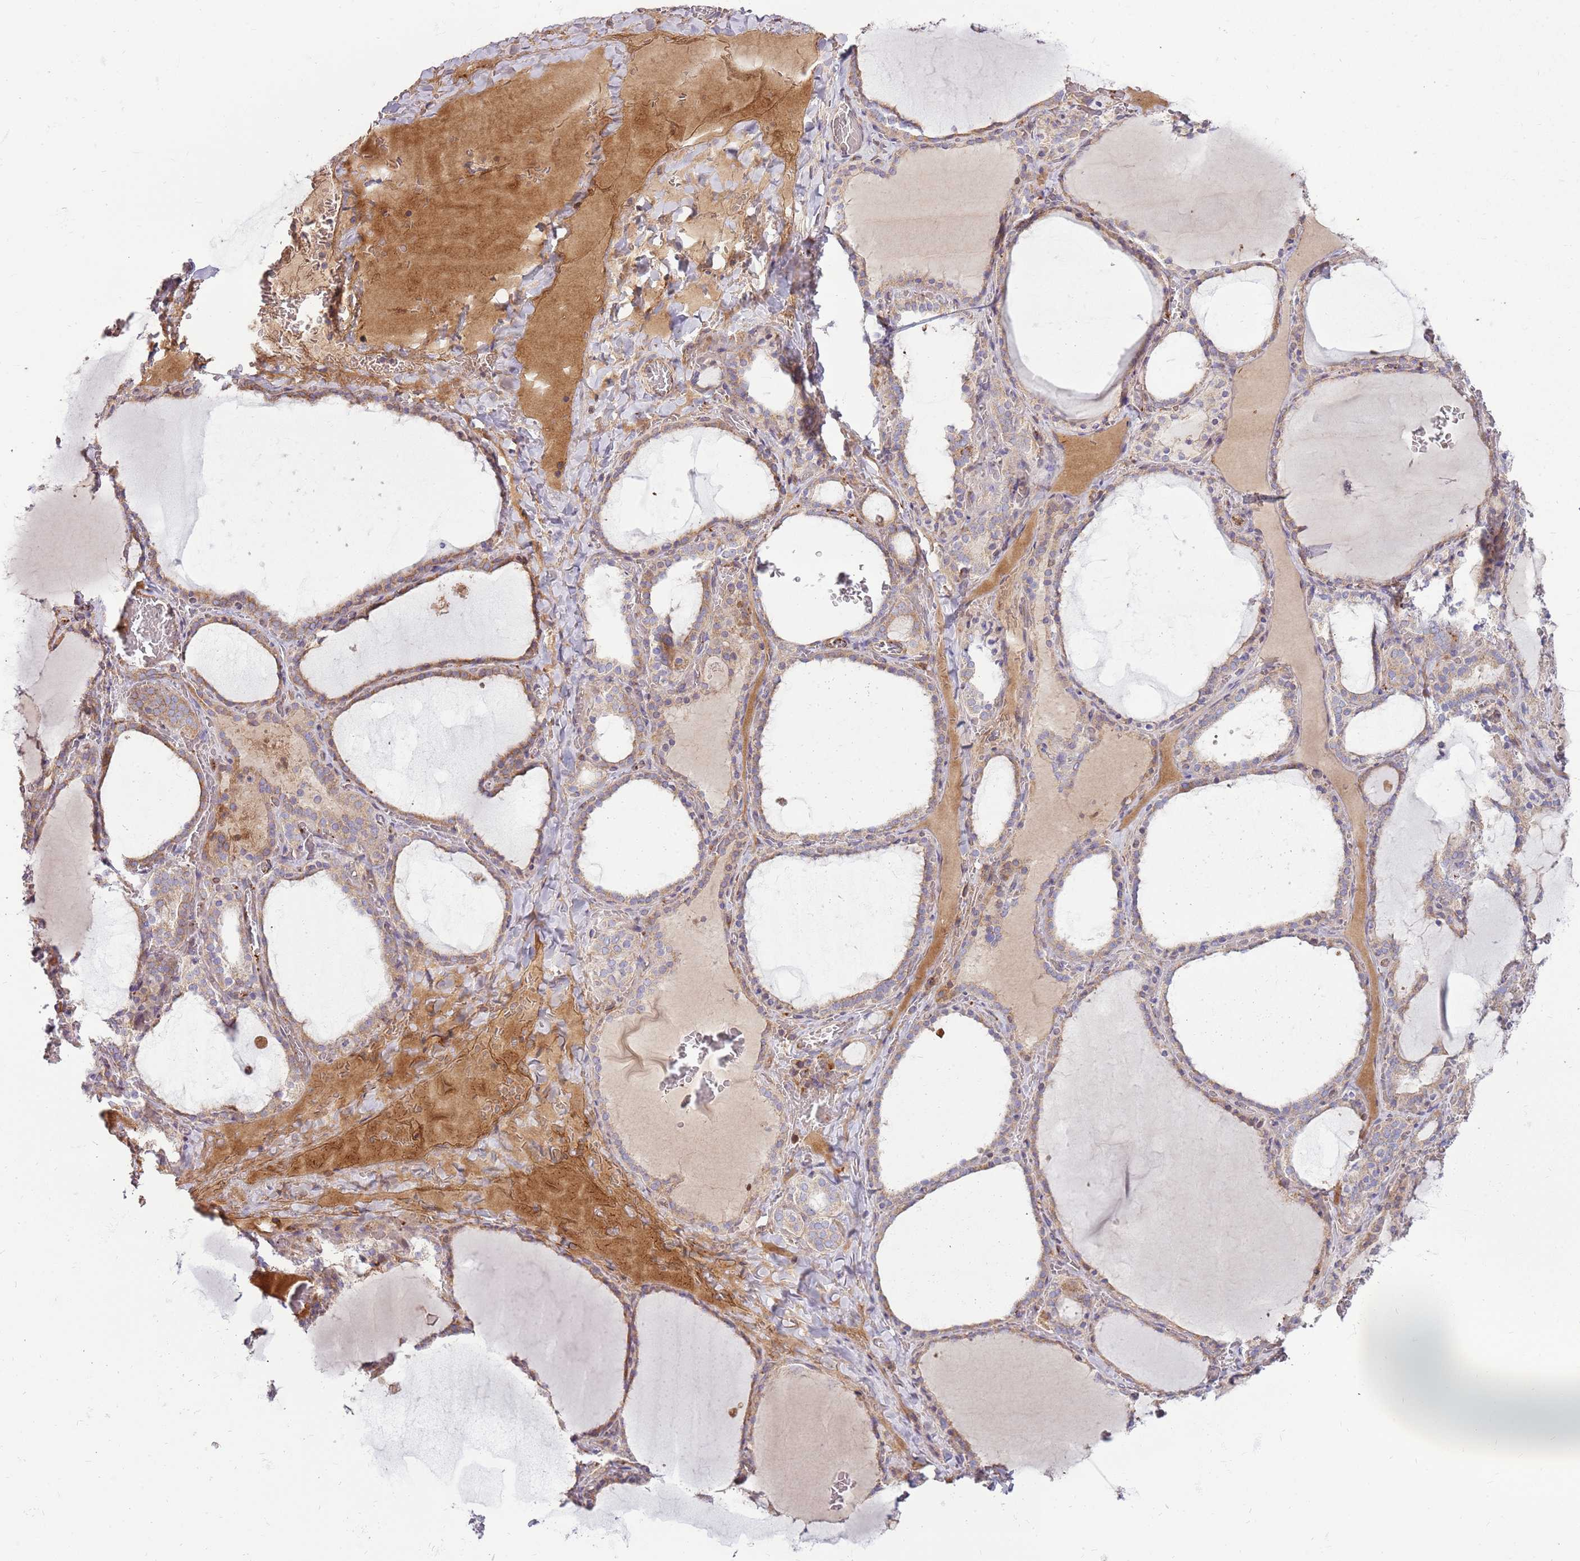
{"staining": {"intensity": "moderate", "quantity": ">75%", "location": "cytoplasmic/membranous"}, "tissue": "thyroid gland", "cell_type": "Glandular cells", "image_type": "normal", "snomed": [{"axis": "morphology", "description": "Normal tissue, NOS"}, {"axis": "topography", "description": "Thyroid gland"}], "caption": "IHC micrograph of benign thyroid gland: human thyroid gland stained using IHC shows medium levels of moderate protein expression localized specifically in the cytoplasmic/membranous of glandular cells, appearing as a cytoplasmic/membranous brown color.", "gene": "EMC1", "patient": {"sex": "female", "age": 39}}